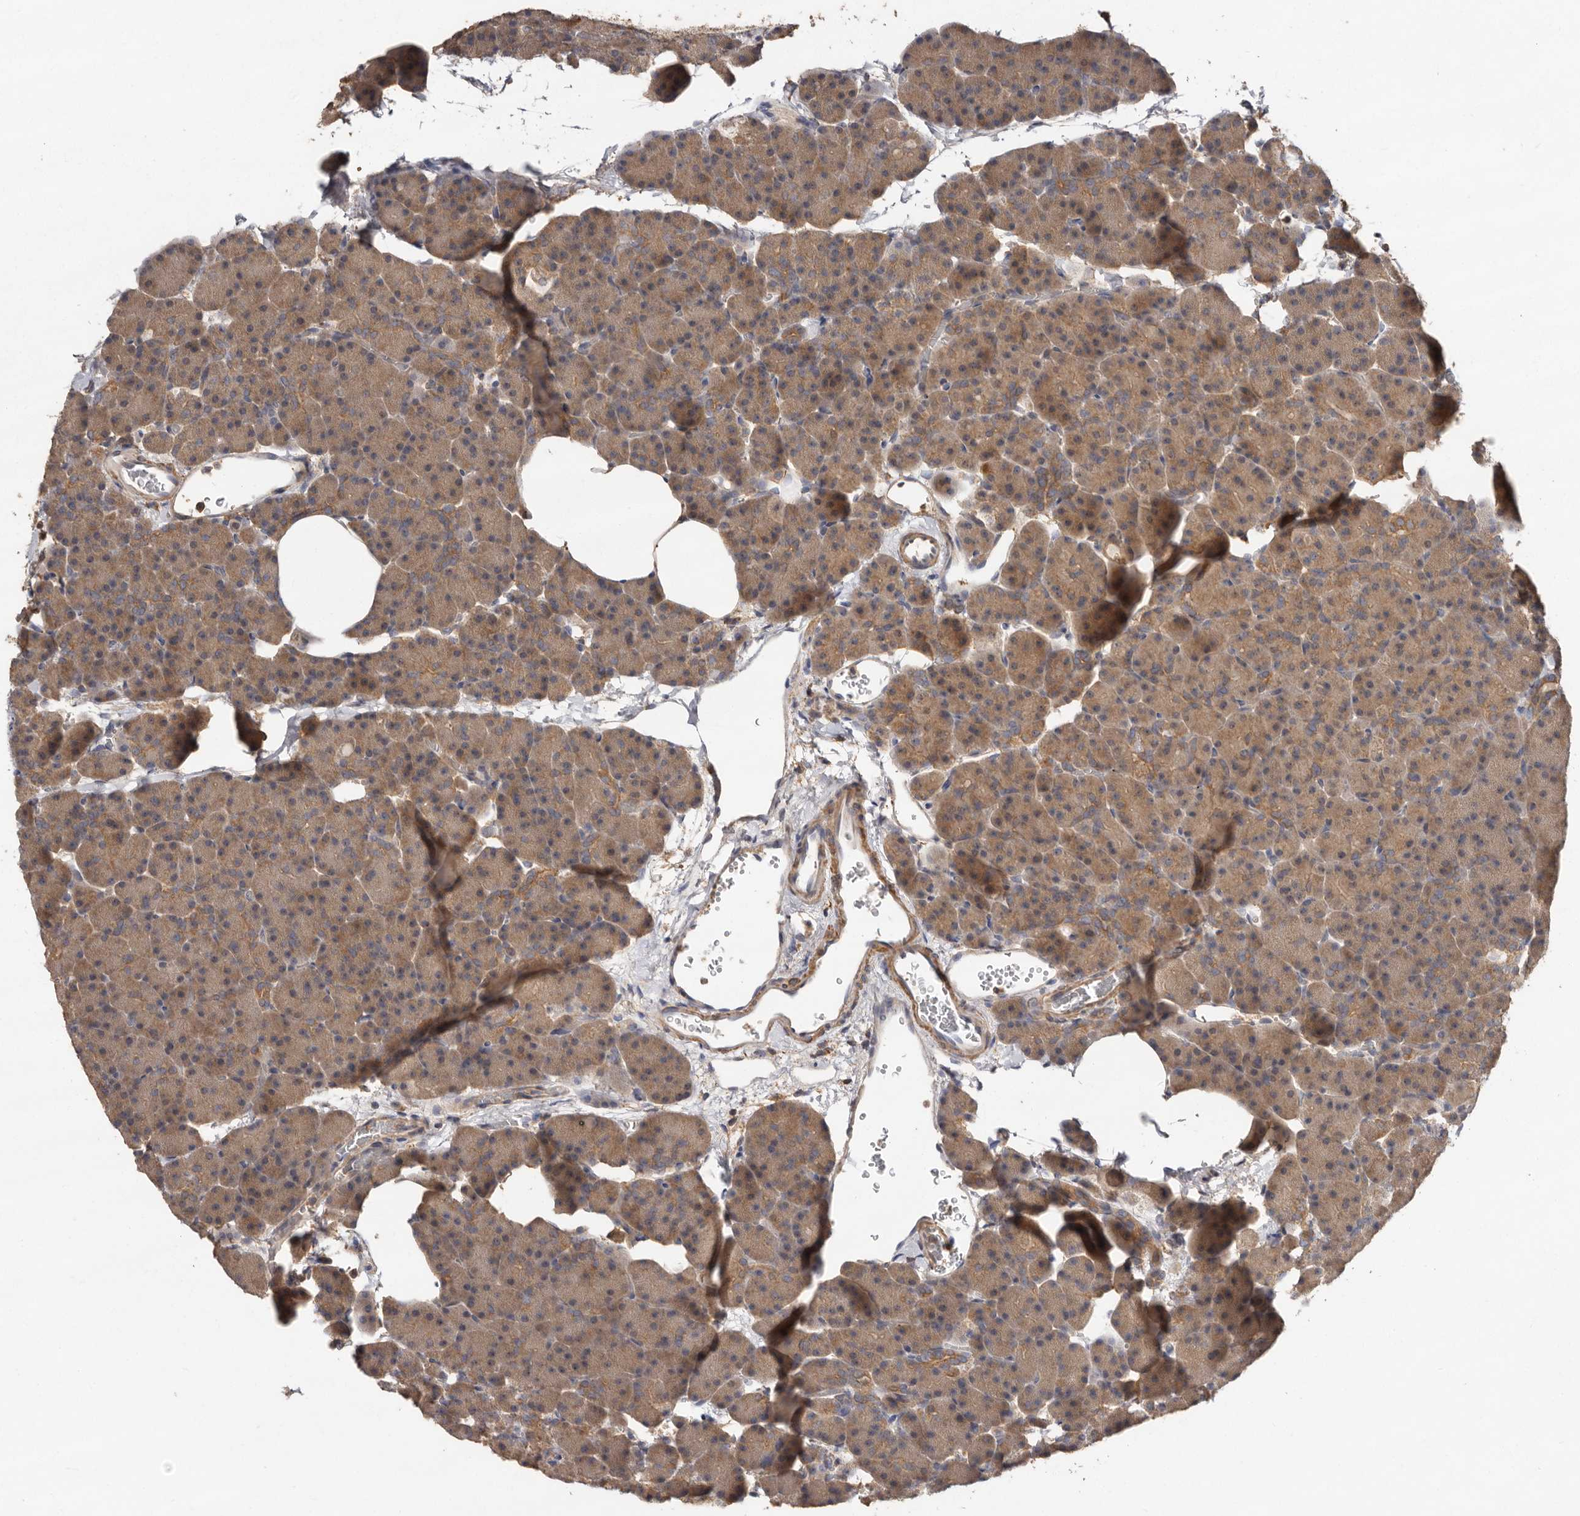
{"staining": {"intensity": "moderate", "quantity": "25%-75%", "location": "cytoplasmic/membranous"}, "tissue": "pancreas", "cell_type": "Exocrine glandular cells", "image_type": "normal", "snomed": [{"axis": "morphology", "description": "Normal tissue, NOS"}, {"axis": "morphology", "description": "Carcinoid, malignant, NOS"}, {"axis": "topography", "description": "Pancreas"}], "caption": "Pancreas stained with DAB IHC displays medium levels of moderate cytoplasmic/membranous positivity in about 25%-75% of exocrine glandular cells. The staining was performed using DAB (3,3'-diaminobenzidine) to visualize the protein expression in brown, while the nuclei were stained in blue with hematoxylin (Magnification: 20x).", "gene": "RWDD1", "patient": {"sex": "female", "age": 35}}